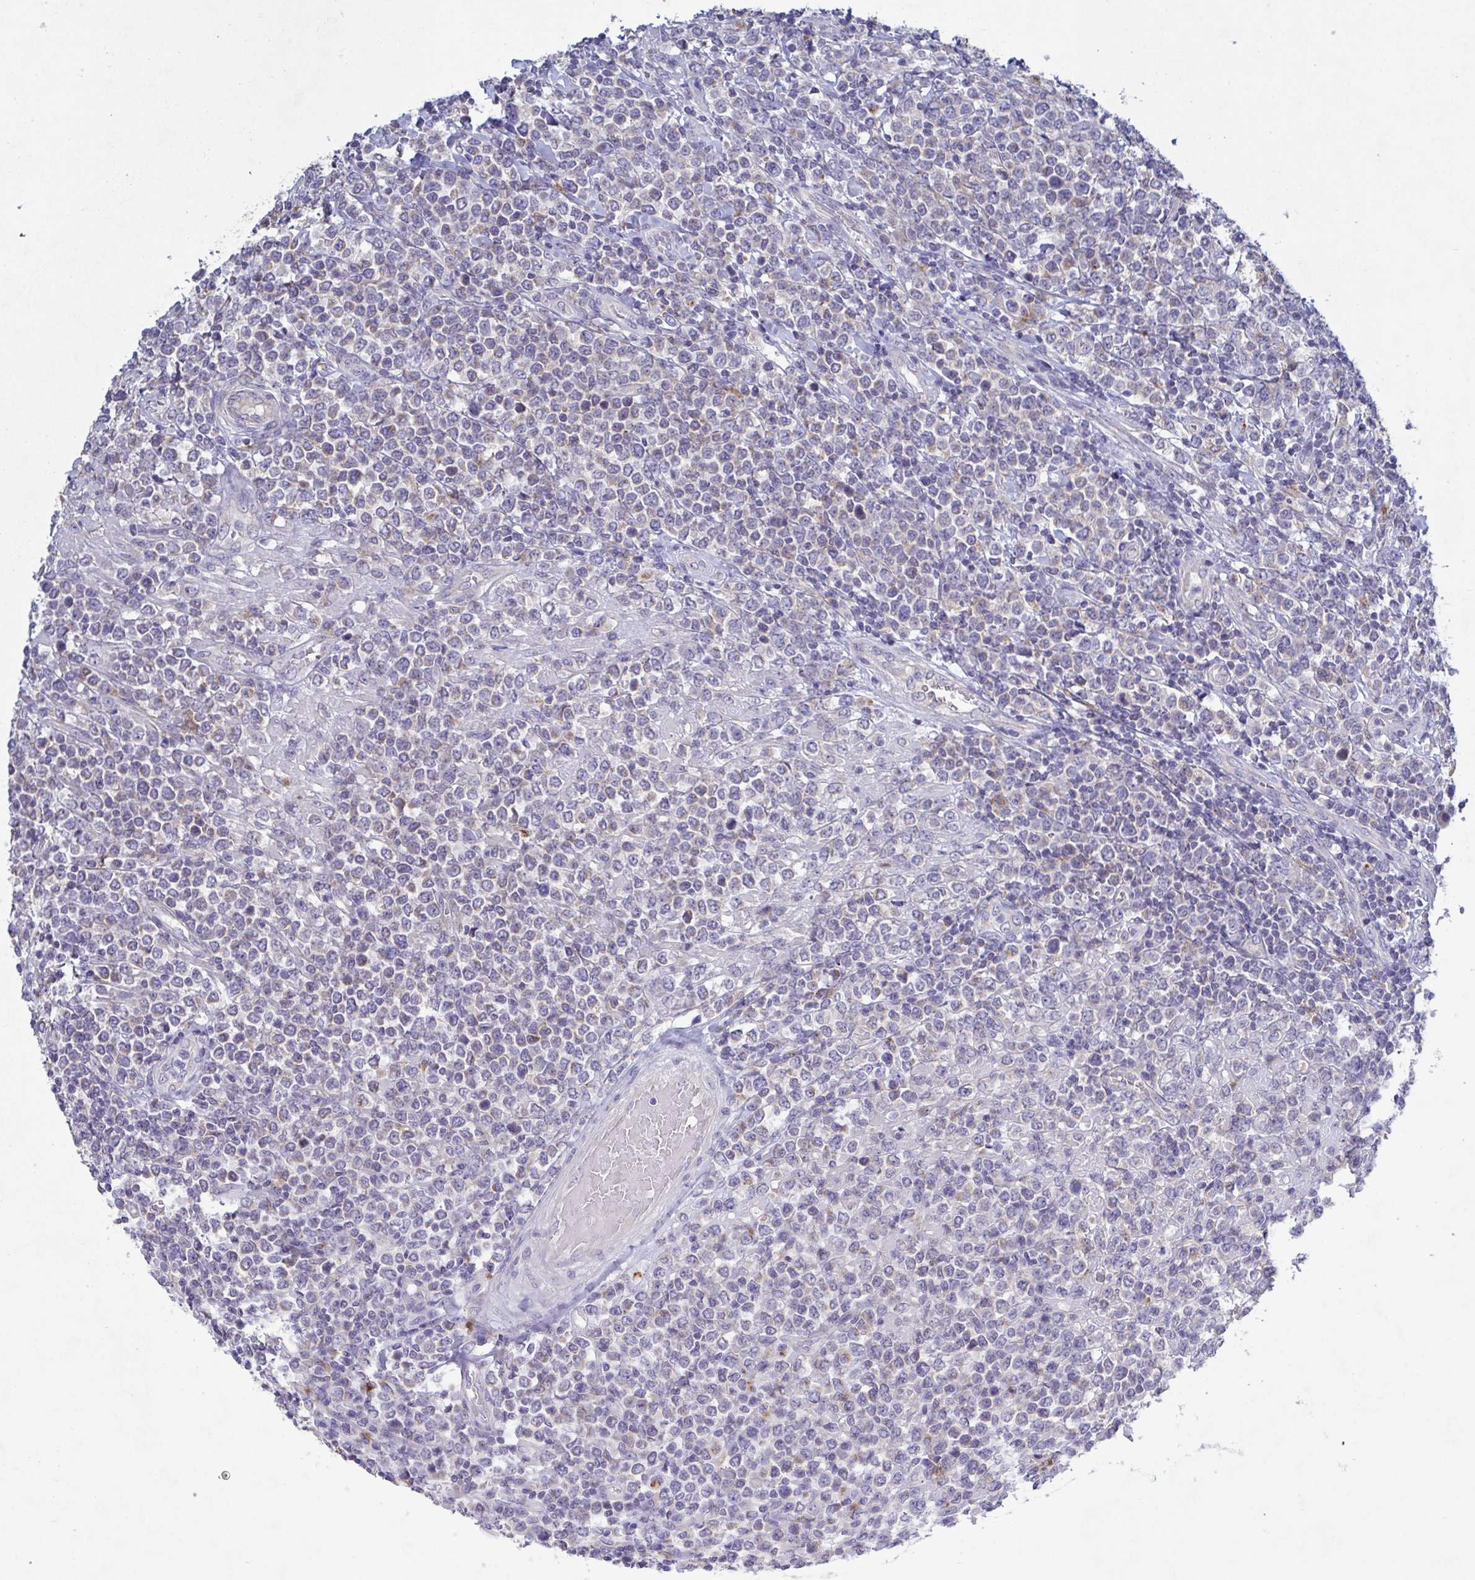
{"staining": {"intensity": "weak", "quantity": "<25%", "location": "cytoplasmic/membranous"}, "tissue": "lymphoma", "cell_type": "Tumor cells", "image_type": "cancer", "snomed": [{"axis": "morphology", "description": "Malignant lymphoma, non-Hodgkin's type, High grade"}, {"axis": "topography", "description": "Soft tissue"}], "caption": "Immunohistochemistry histopathology image of human lymphoma stained for a protein (brown), which demonstrates no expression in tumor cells. (DAB immunohistochemistry (IHC) visualized using brightfield microscopy, high magnification).", "gene": "GALNT13", "patient": {"sex": "female", "age": 56}}